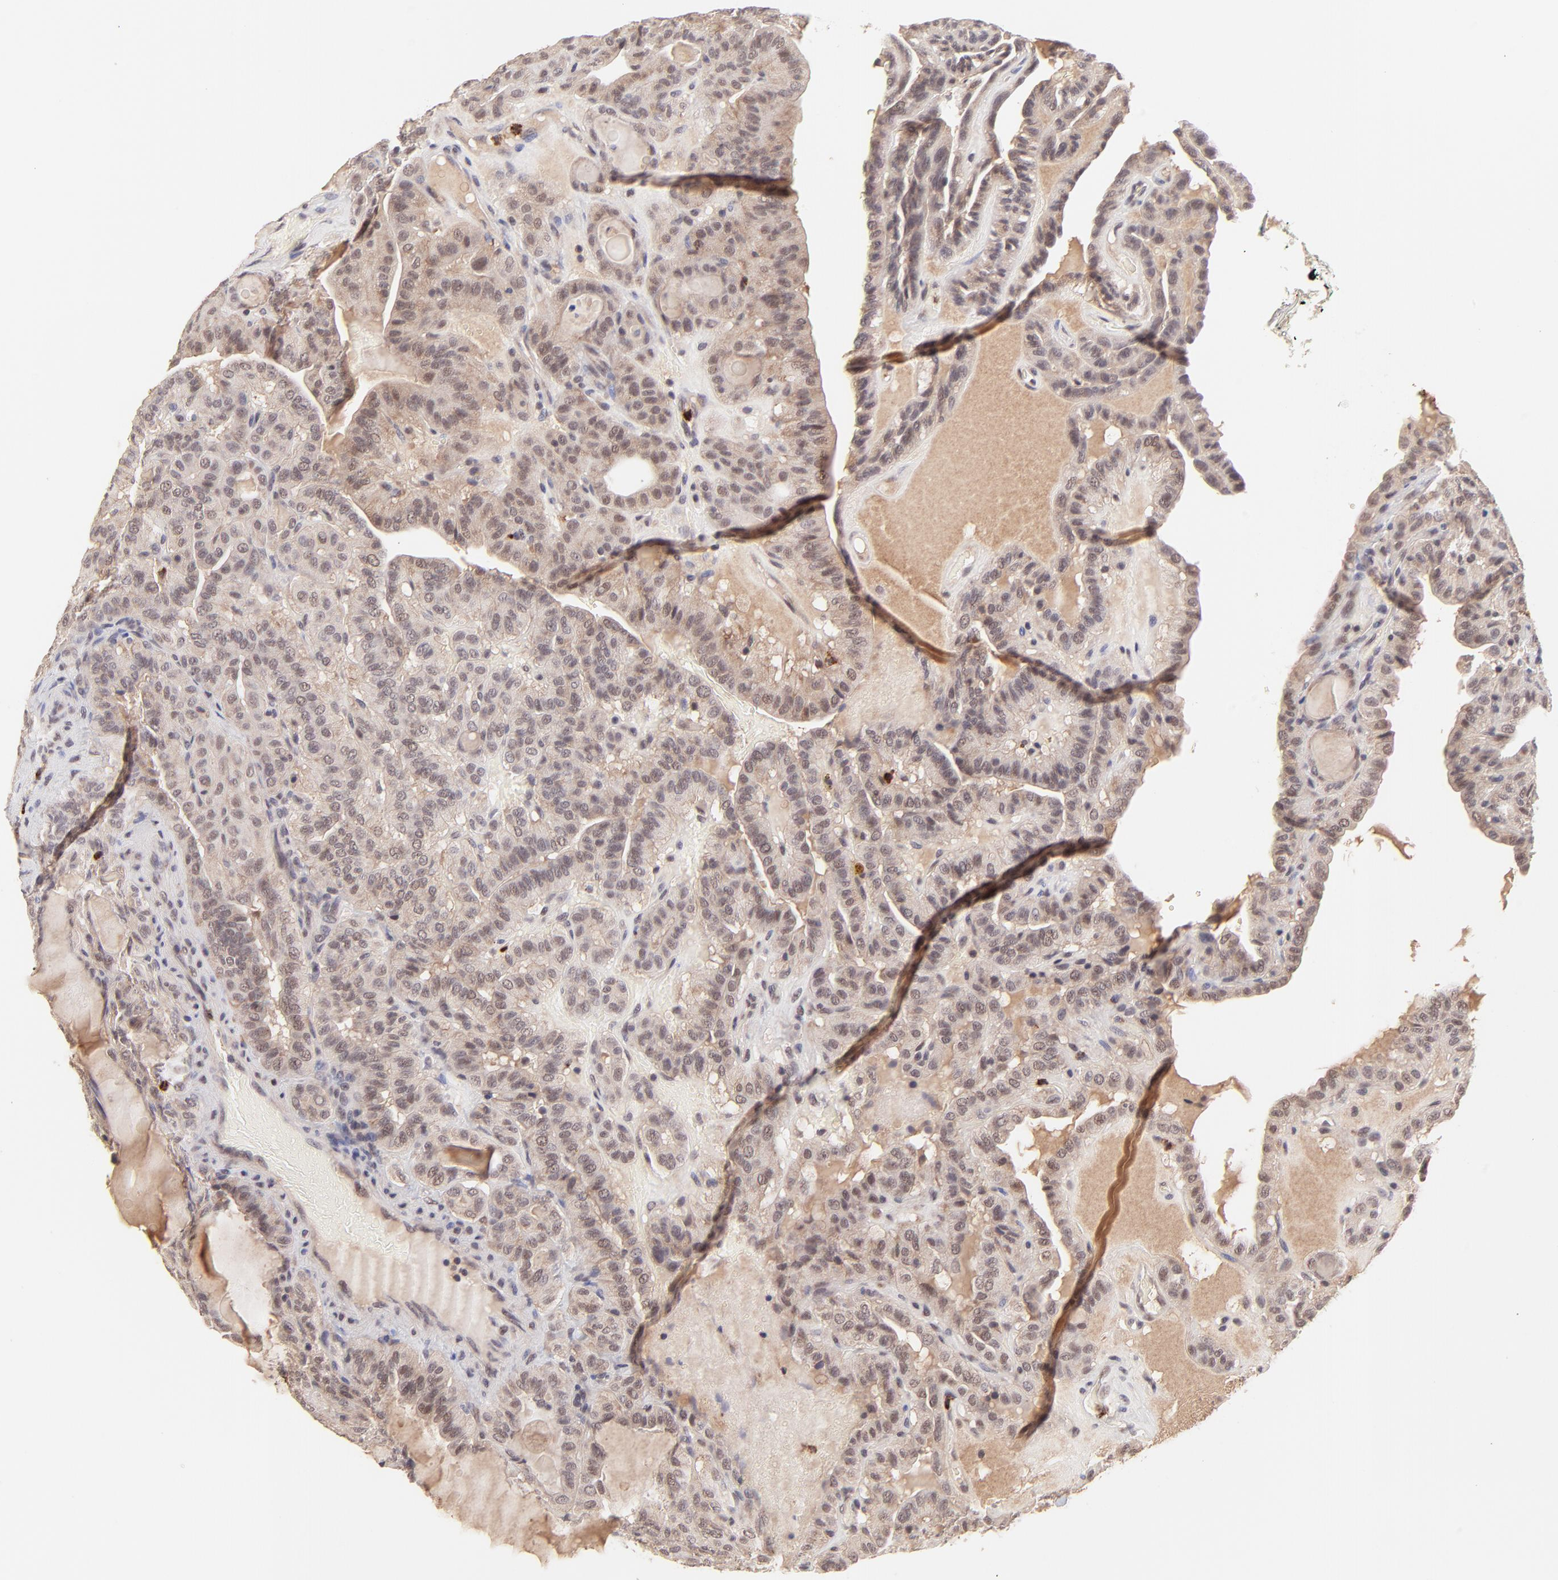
{"staining": {"intensity": "weak", "quantity": "25%-75%", "location": "nuclear"}, "tissue": "thyroid cancer", "cell_type": "Tumor cells", "image_type": "cancer", "snomed": [{"axis": "morphology", "description": "Papillary adenocarcinoma, NOS"}, {"axis": "topography", "description": "Thyroid gland"}], "caption": "Weak nuclear expression is appreciated in about 25%-75% of tumor cells in papillary adenocarcinoma (thyroid). The protein of interest is stained brown, and the nuclei are stained in blue (DAB IHC with brightfield microscopy, high magnification).", "gene": "MED12", "patient": {"sex": "male", "age": 77}}